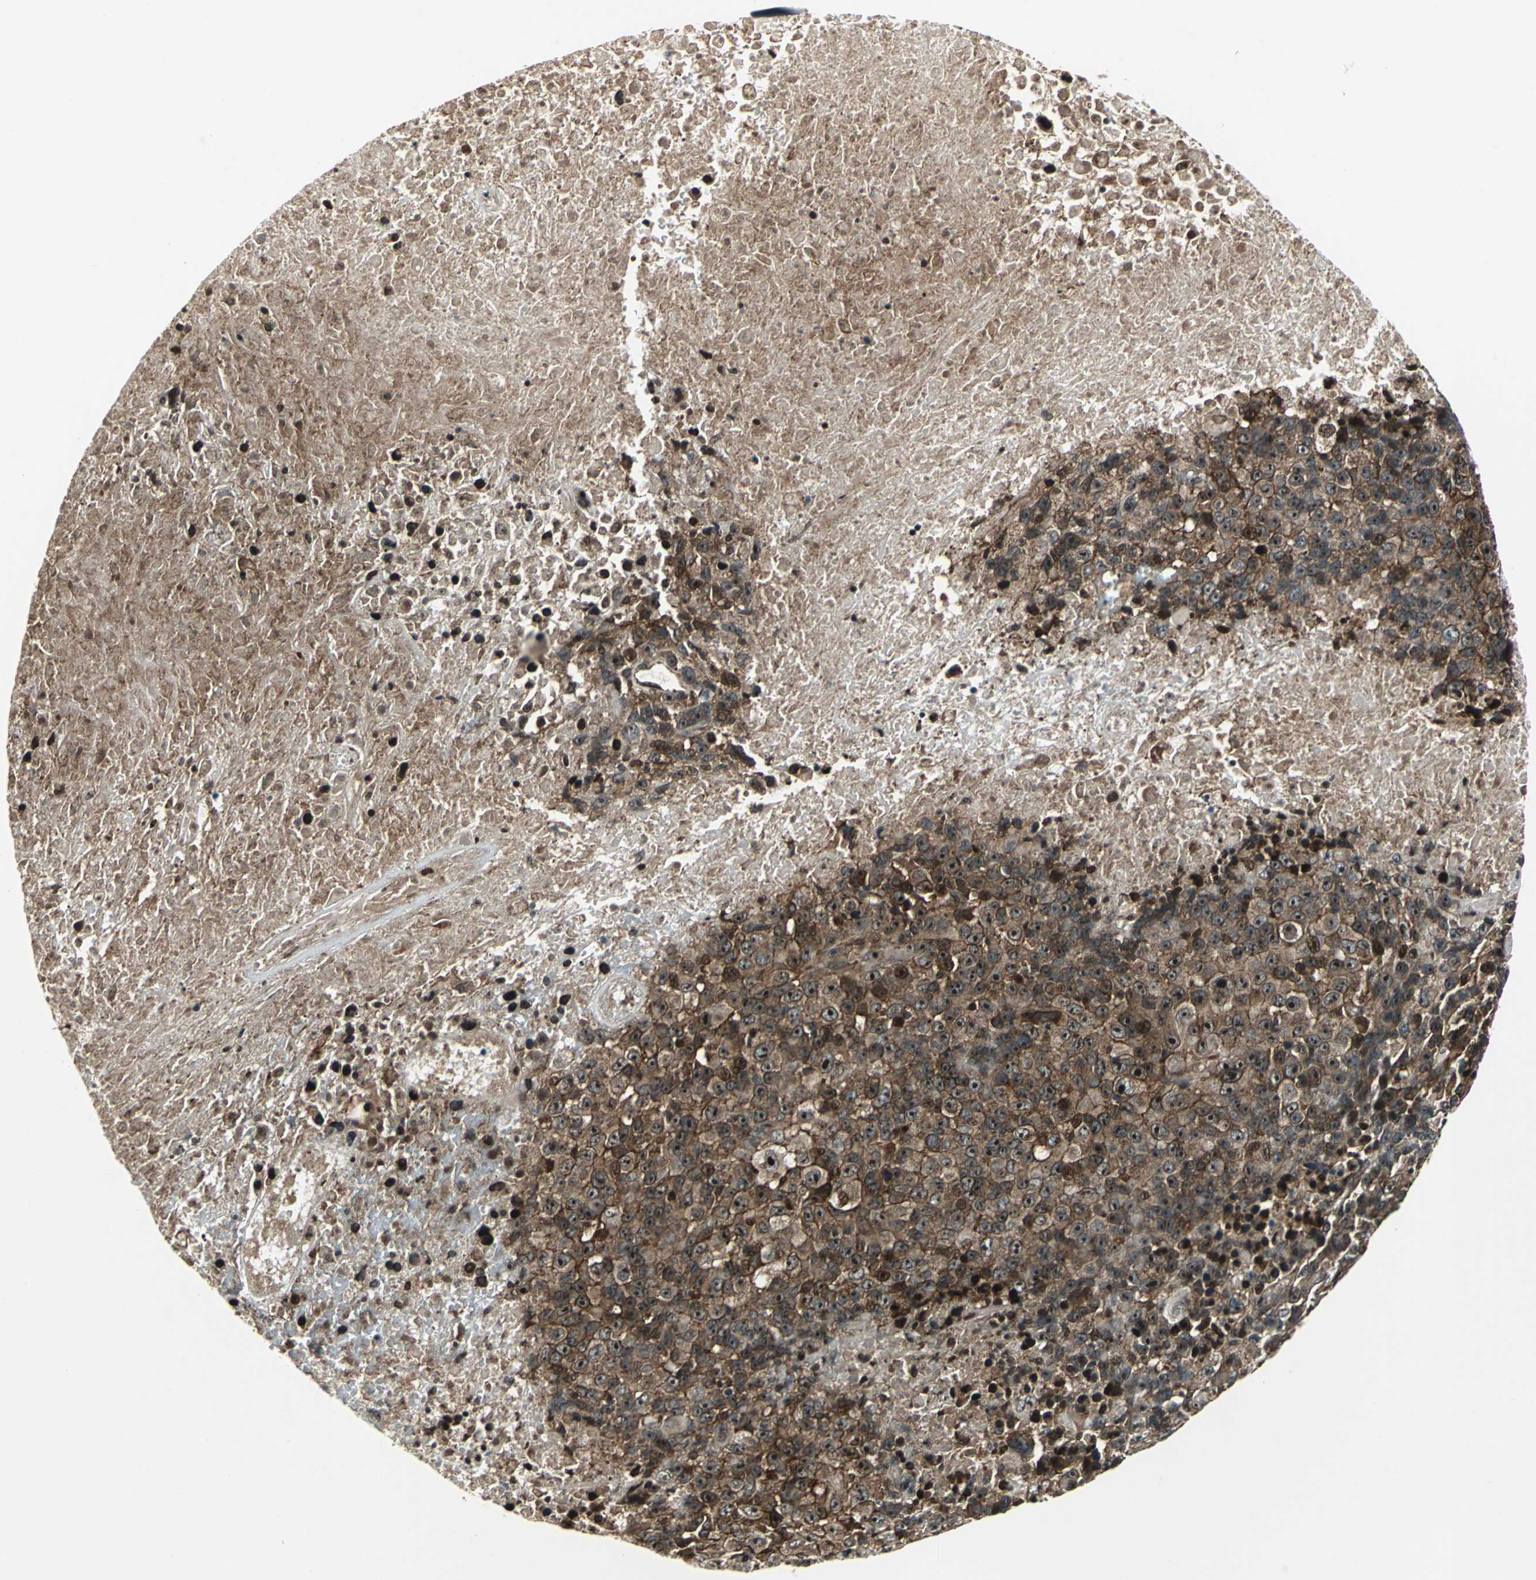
{"staining": {"intensity": "strong", "quantity": ">75%", "location": "cytoplasmic/membranous,nuclear"}, "tissue": "melanoma", "cell_type": "Tumor cells", "image_type": "cancer", "snomed": [{"axis": "morphology", "description": "Malignant melanoma, Metastatic site"}, {"axis": "topography", "description": "Cerebral cortex"}], "caption": "Immunohistochemistry (IHC) histopathology image of neoplastic tissue: melanoma stained using immunohistochemistry demonstrates high levels of strong protein expression localized specifically in the cytoplasmic/membranous and nuclear of tumor cells, appearing as a cytoplasmic/membranous and nuclear brown color.", "gene": "AATF", "patient": {"sex": "female", "age": 52}}